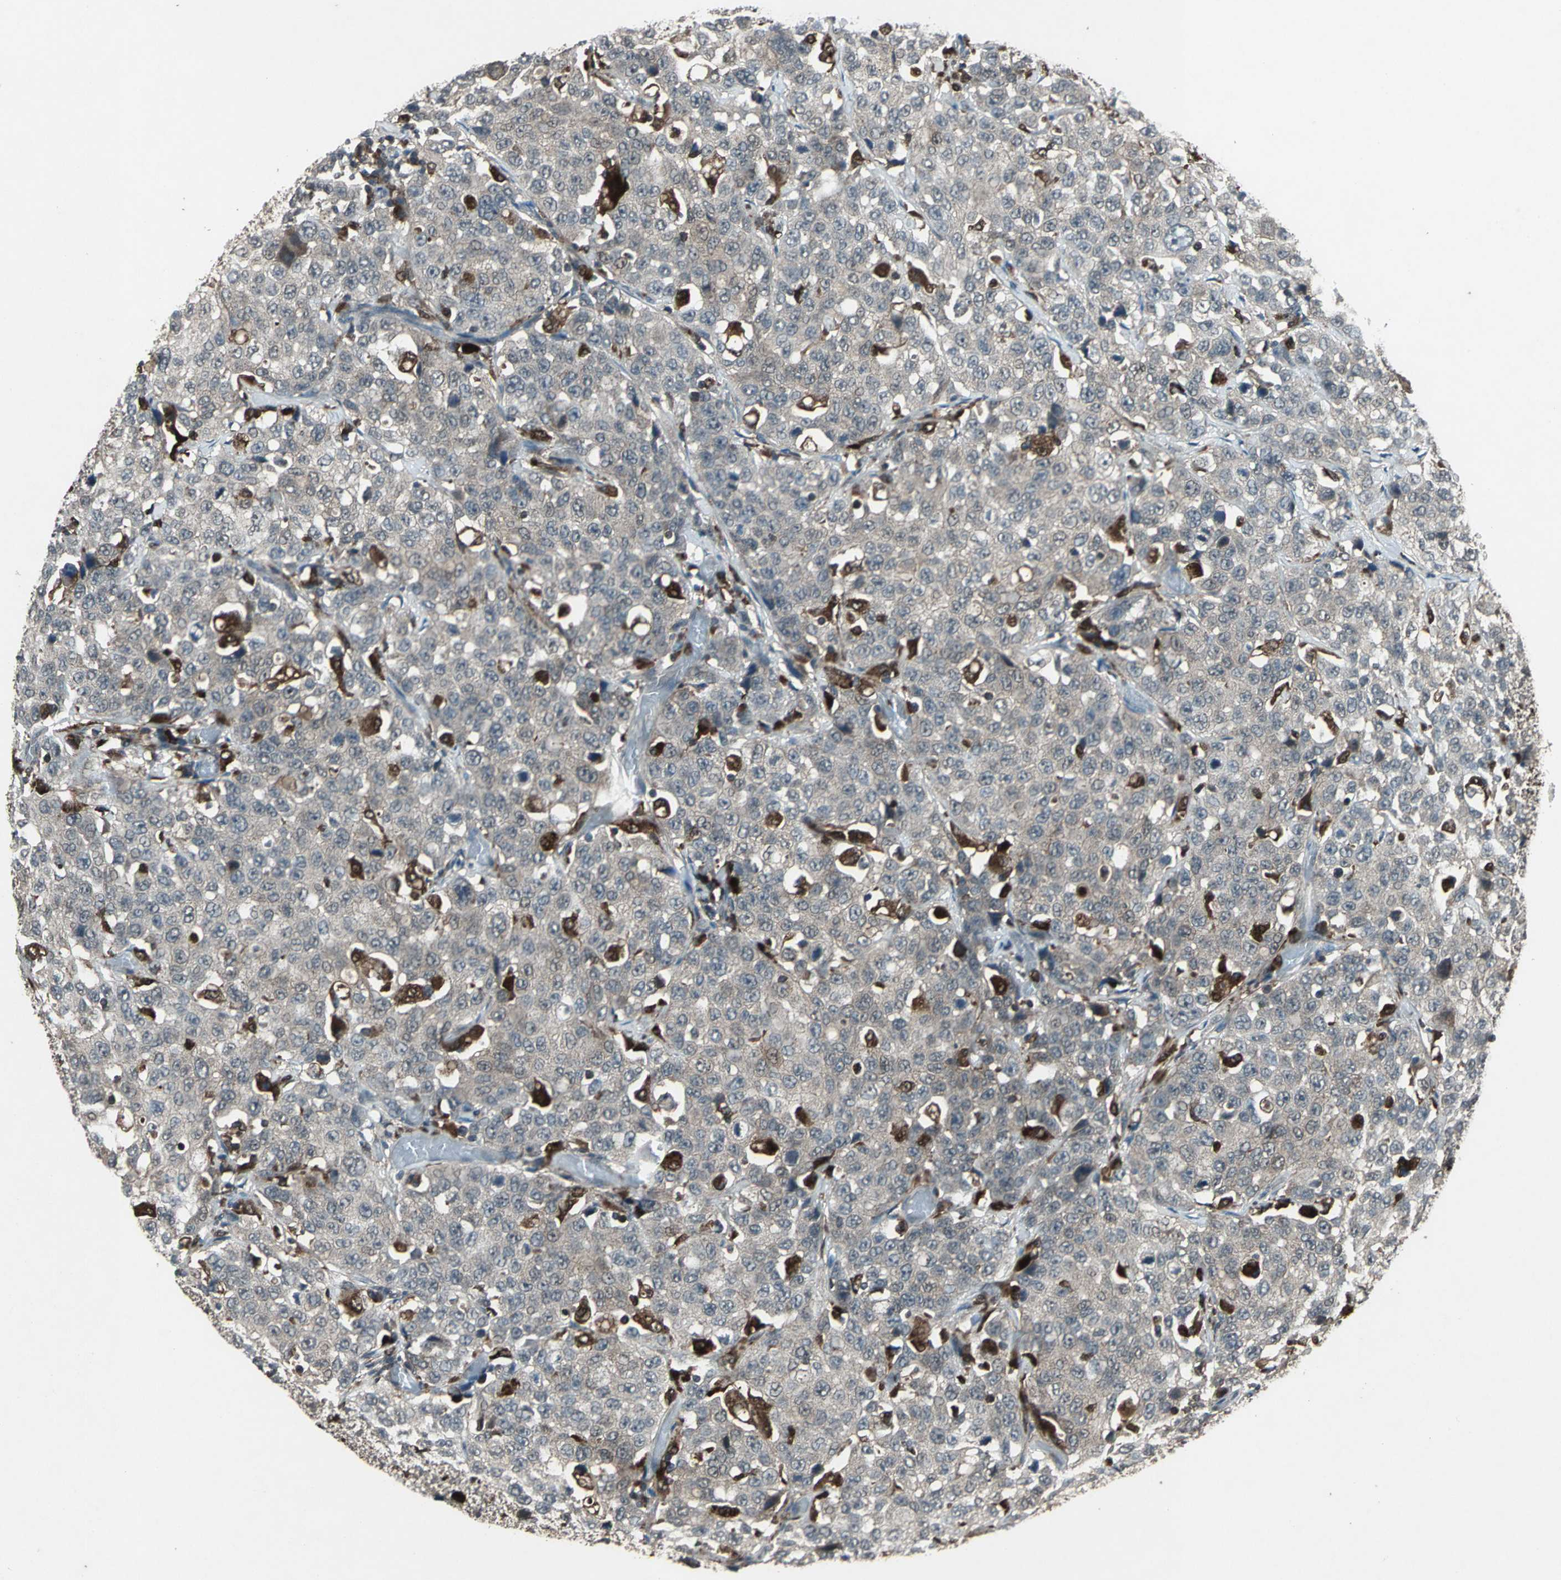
{"staining": {"intensity": "negative", "quantity": "none", "location": "none"}, "tissue": "stomach cancer", "cell_type": "Tumor cells", "image_type": "cancer", "snomed": [{"axis": "morphology", "description": "Normal tissue, NOS"}, {"axis": "morphology", "description": "Adenocarcinoma, NOS"}, {"axis": "topography", "description": "Stomach"}], "caption": "This is a micrograph of immunohistochemistry staining of stomach cancer, which shows no expression in tumor cells.", "gene": "PYCARD", "patient": {"sex": "male", "age": 48}}